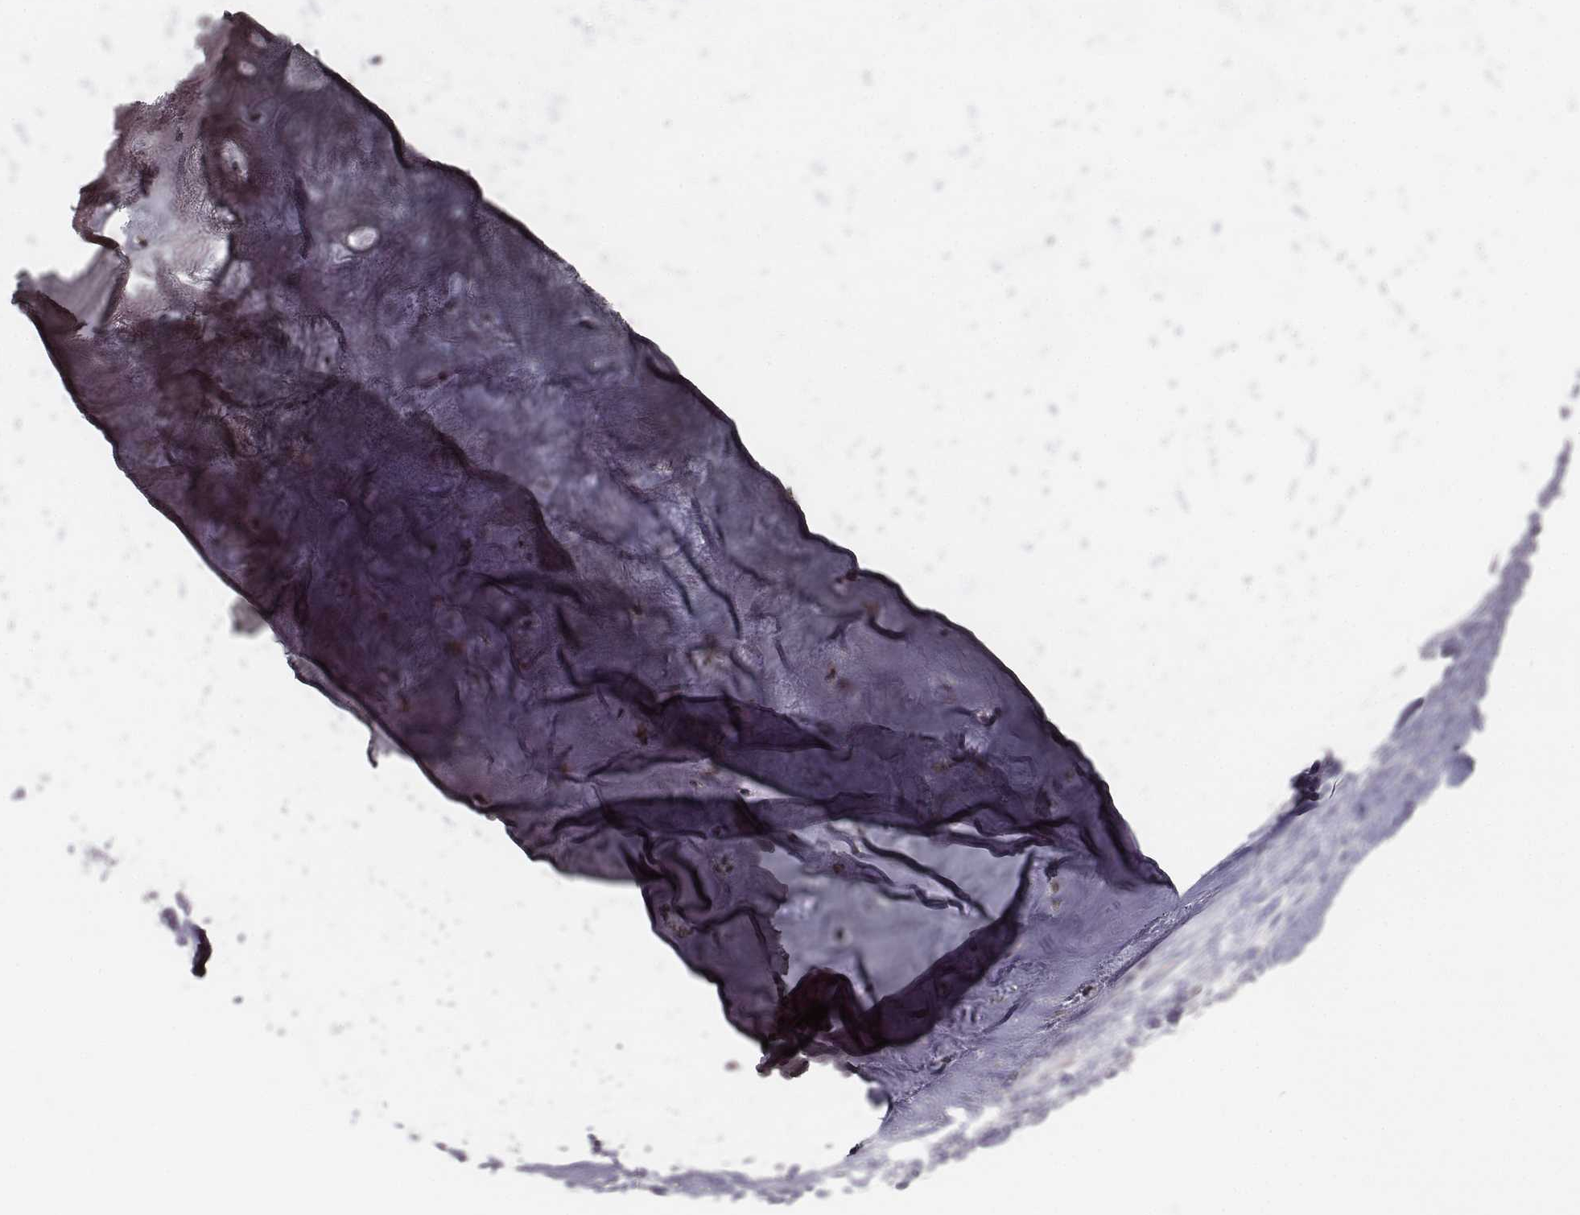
{"staining": {"intensity": "negative", "quantity": "none", "location": "none"}, "tissue": "soft tissue", "cell_type": "Chondrocytes", "image_type": "normal", "snomed": [{"axis": "morphology", "description": "Normal tissue, NOS"}, {"axis": "topography", "description": "Cartilage tissue"}], "caption": "IHC histopathology image of normal soft tissue stained for a protein (brown), which exhibits no expression in chondrocytes. Brightfield microscopy of immunohistochemistry (IHC) stained with DAB (brown) and hematoxylin (blue), captured at high magnification.", "gene": "ISYNA1", "patient": {"sex": "male", "age": 57}}